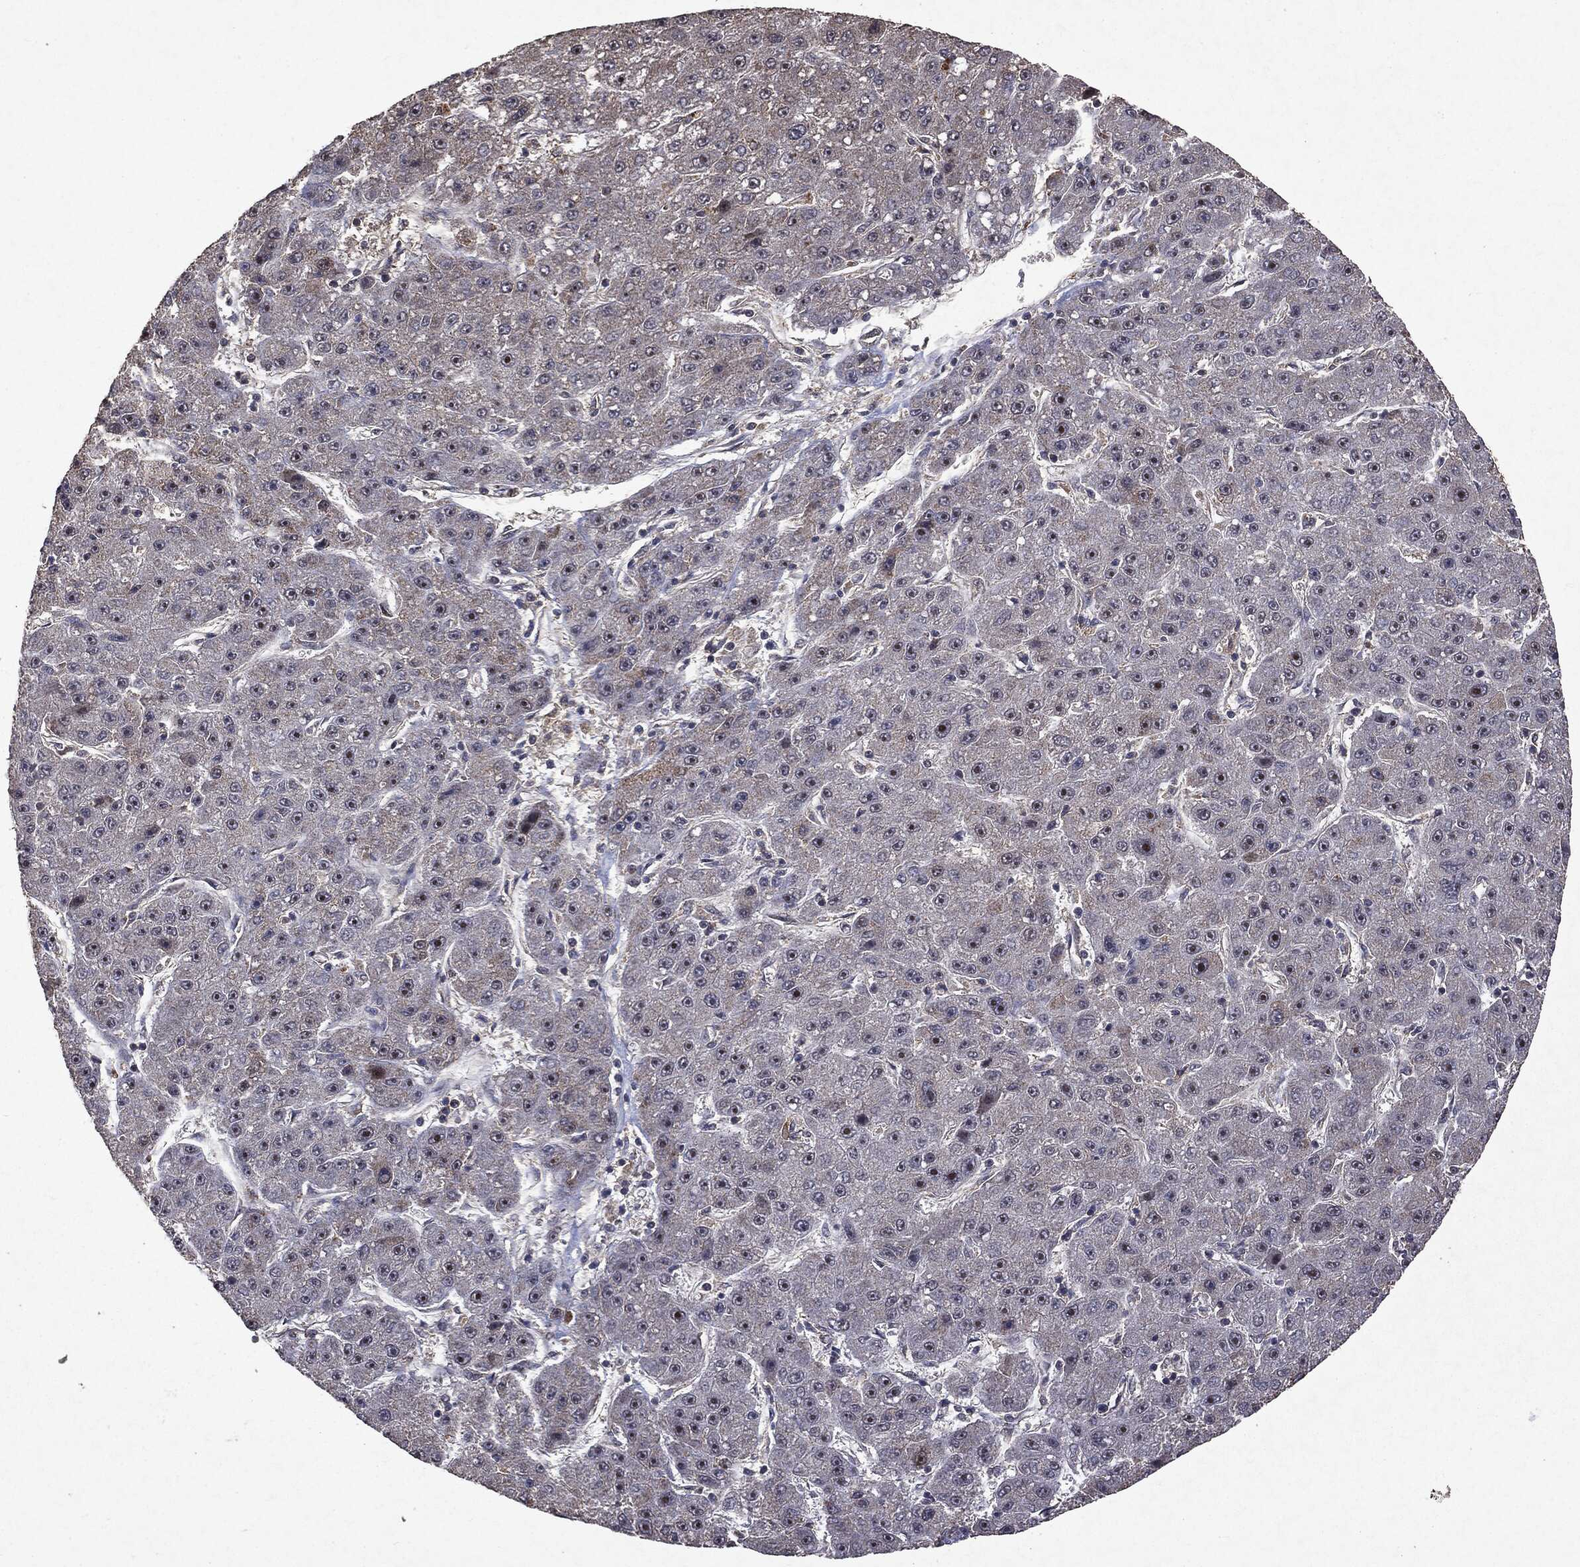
{"staining": {"intensity": "negative", "quantity": "none", "location": "none"}, "tissue": "liver cancer", "cell_type": "Tumor cells", "image_type": "cancer", "snomed": [{"axis": "morphology", "description": "Carcinoma, Hepatocellular, NOS"}, {"axis": "topography", "description": "Liver"}], "caption": "The IHC histopathology image has no significant positivity in tumor cells of hepatocellular carcinoma (liver) tissue. (Stains: DAB immunohistochemistry (IHC) with hematoxylin counter stain, Microscopy: brightfield microscopy at high magnification).", "gene": "PTEN", "patient": {"sex": "male", "age": 67}}